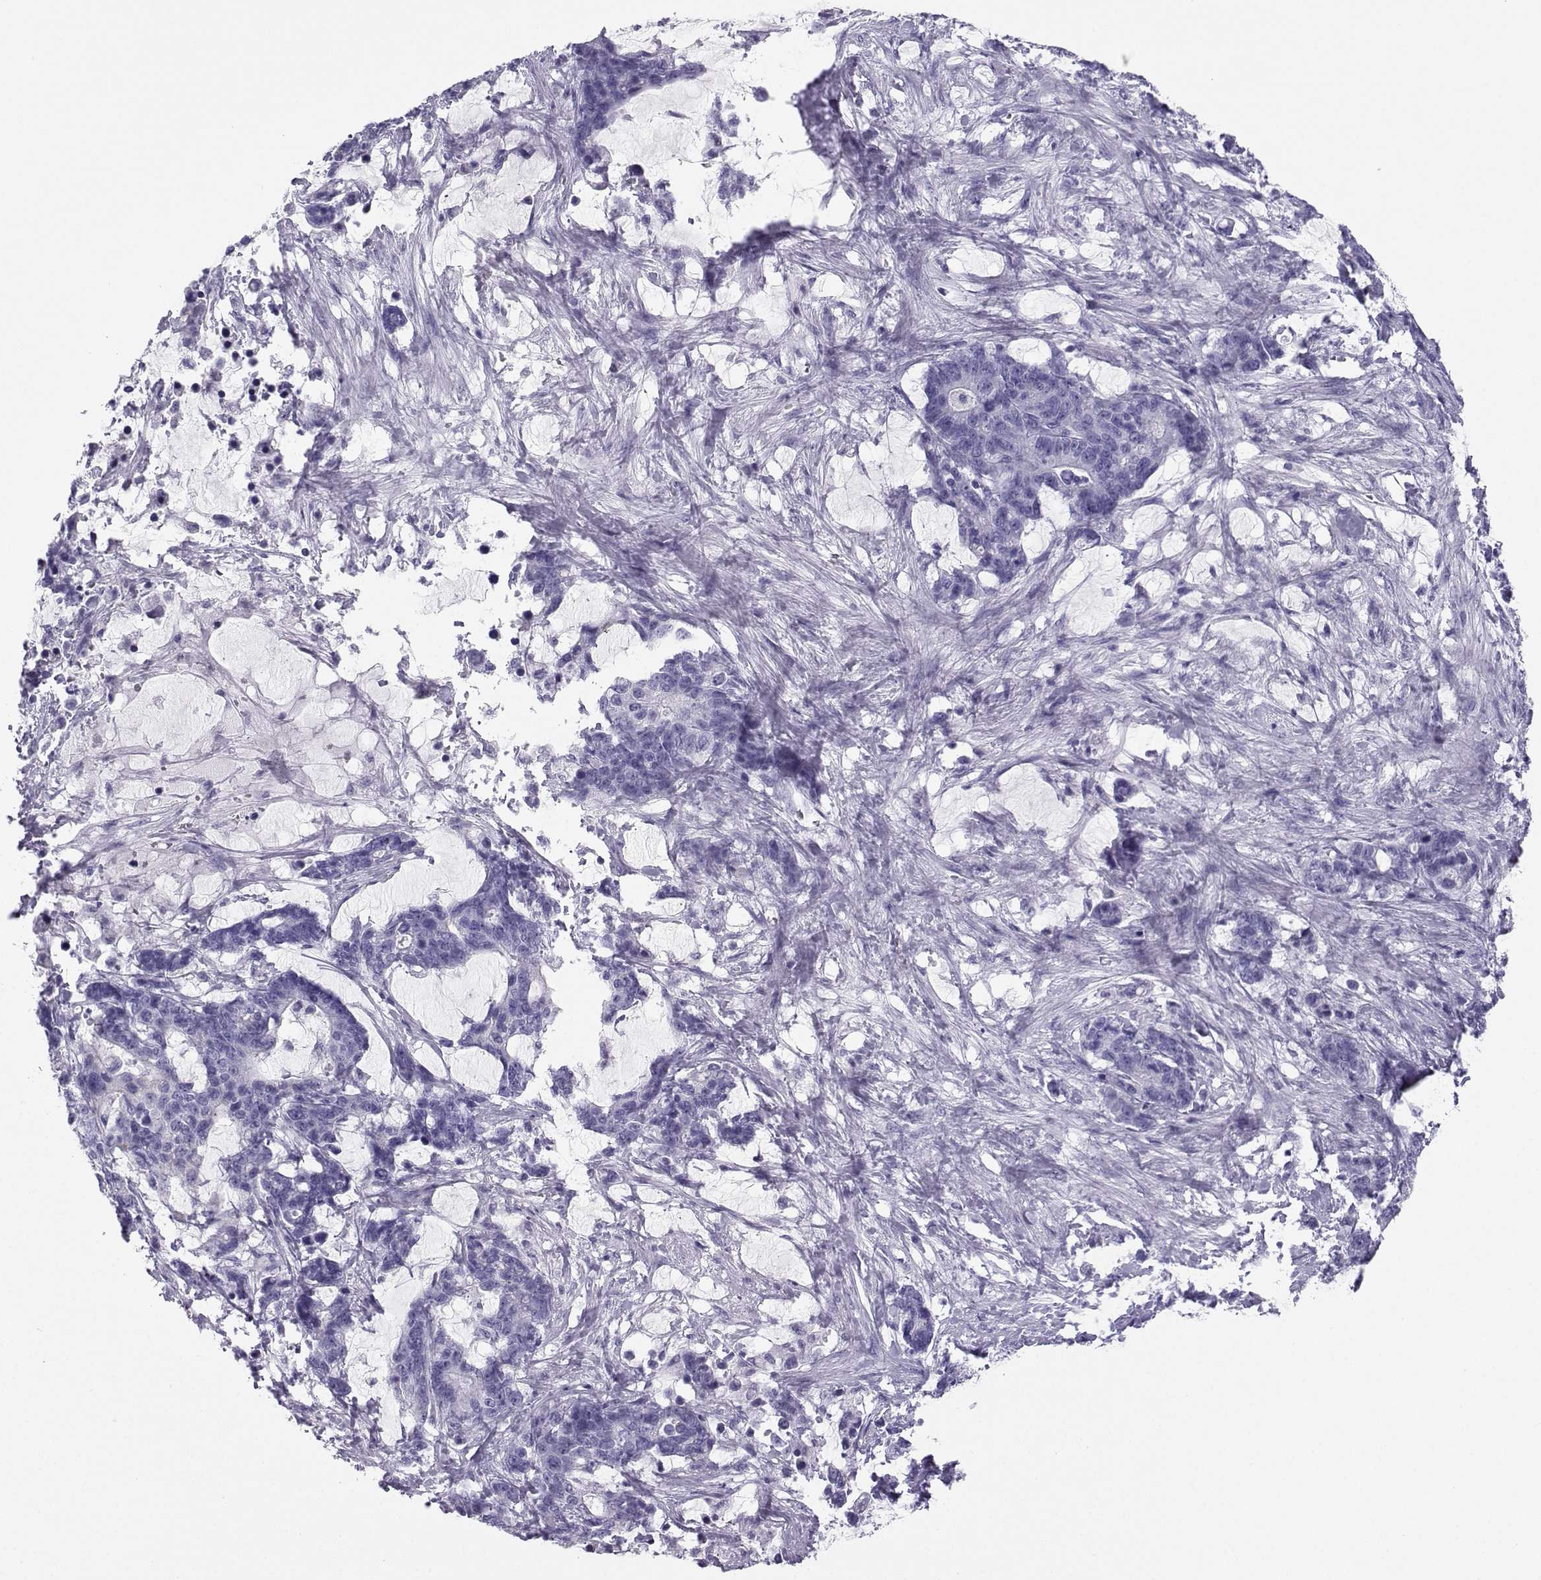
{"staining": {"intensity": "negative", "quantity": "none", "location": "none"}, "tissue": "stomach cancer", "cell_type": "Tumor cells", "image_type": "cancer", "snomed": [{"axis": "morphology", "description": "Normal tissue, NOS"}, {"axis": "morphology", "description": "Adenocarcinoma, NOS"}, {"axis": "topography", "description": "Stomach"}], "caption": "Histopathology image shows no significant protein expression in tumor cells of stomach adenocarcinoma.", "gene": "NEFL", "patient": {"sex": "female", "age": 64}}